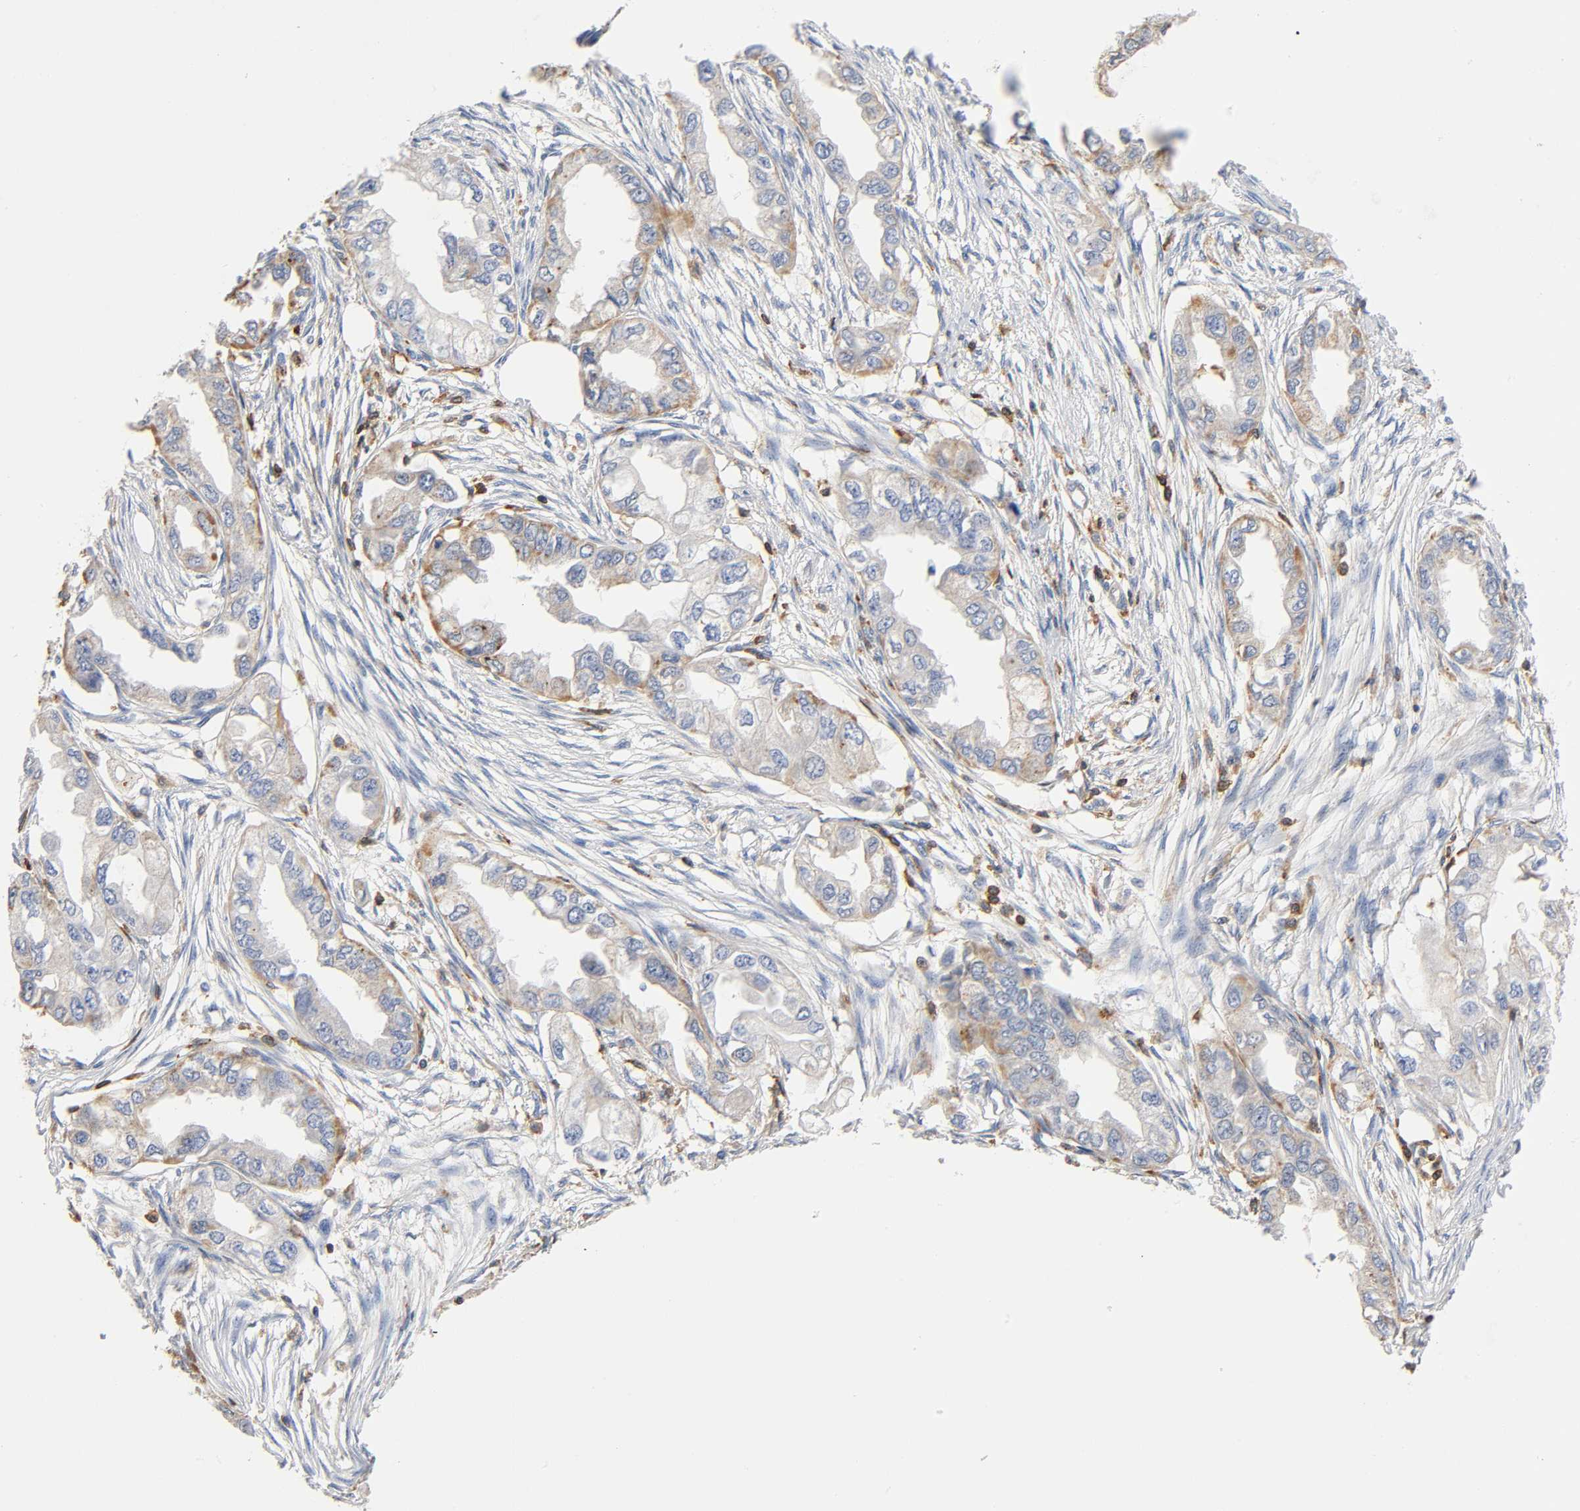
{"staining": {"intensity": "weak", "quantity": "25%-75%", "location": "cytoplasmic/membranous"}, "tissue": "endometrial cancer", "cell_type": "Tumor cells", "image_type": "cancer", "snomed": [{"axis": "morphology", "description": "Adenocarcinoma, NOS"}, {"axis": "topography", "description": "Endometrium"}], "caption": "DAB (3,3'-diaminobenzidine) immunohistochemical staining of adenocarcinoma (endometrial) reveals weak cytoplasmic/membranous protein staining in approximately 25%-75% of tumor cells. The staining was performed using DAB, with brown indicating positive protein expression. Nuclei are stained blue with hematoxylin.", "gene": "UCKL1", "patient": {"sex": "female", "age": 67}}